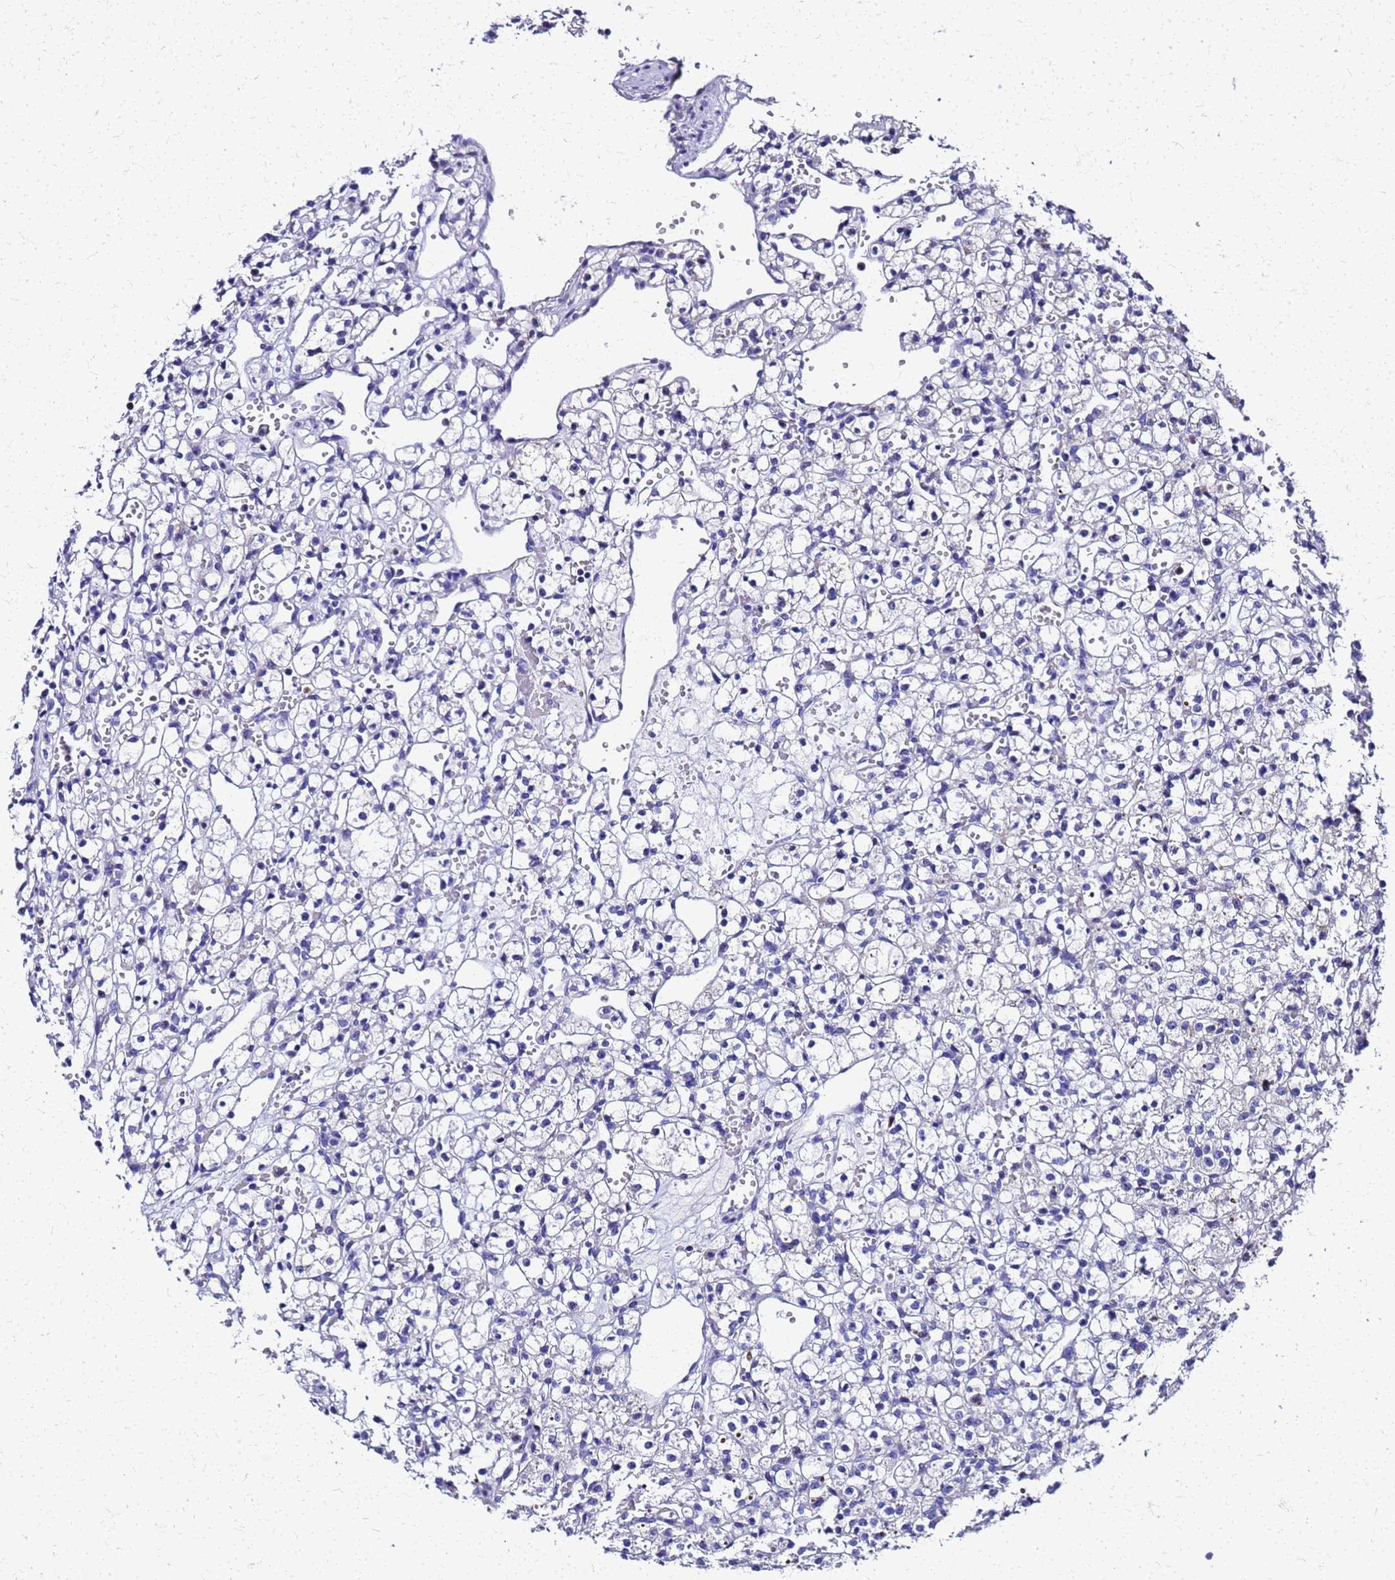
{"staining": {"intensity": "negative", "quantity": "none", "location": "none"}, "tissue": "renal cancer", "cell_type": "Tumor cells", "image_type": "cancer", "snomed": [{"axis": "morphology", "description": "Adenocarcinoma, NOS"}, {"axis": "topography", "description": "Kidney"}], "caption": "This is a photomicrograph of immunohistochemistry (IHC) staining of renal cancer (adenocarcinoma), which shows no expression in tumor cells.", "gene": "SMIM21", "patient": {"sex": "female", "age": 59}}